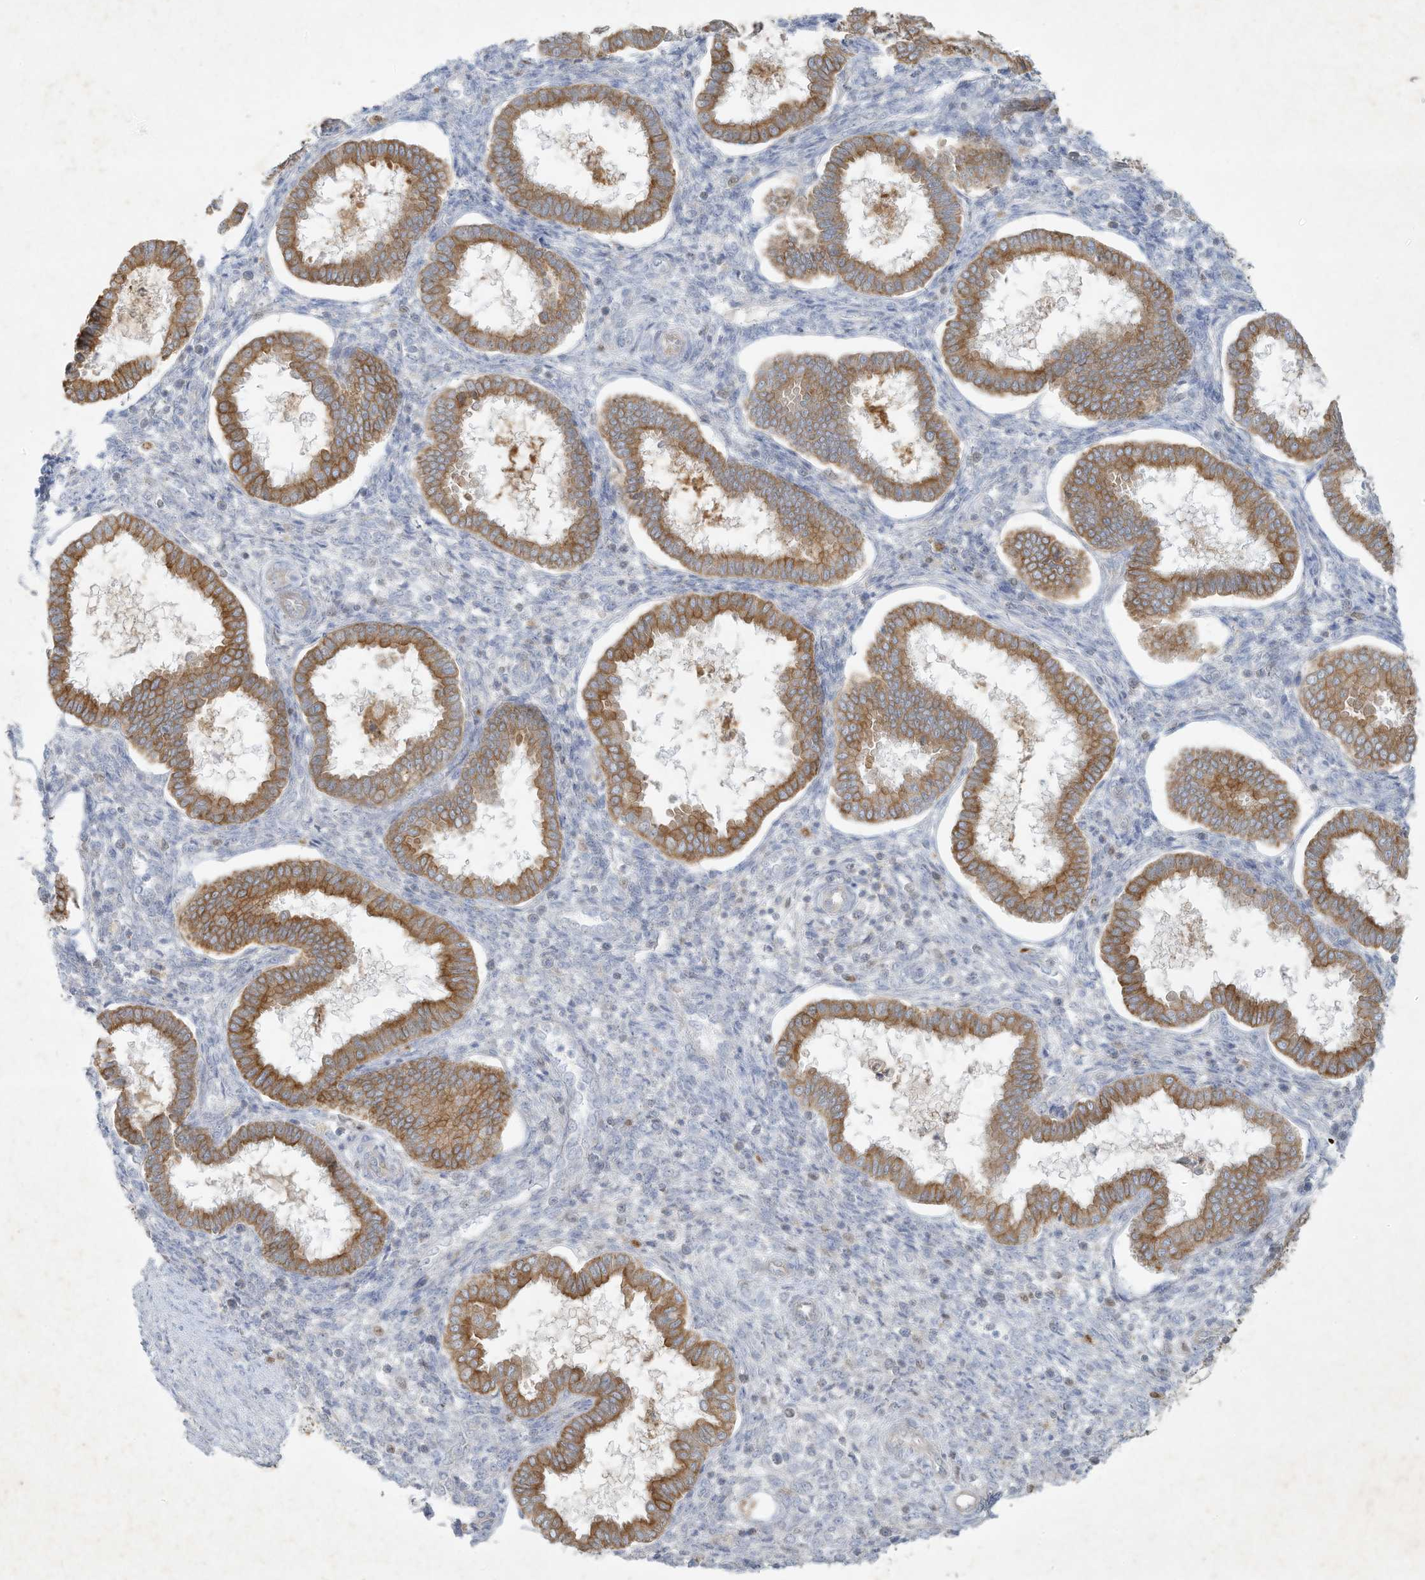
{"staining": {"intensity": "negative", "quantity": "none", "location": "none"}, "tissue": "endometrium", "cell_type": "Cells in endometrial stroma", "image_type": "normal", "snomed": [{"axis": "morphology", "description": "Normal tissue, NOS"}, {"axis": "topography", "description": "Endometrium"}], "caption": "An immunohistochemistry (IHC) photomicrograph of normal endometrium is shown. There is no staining in cells in endometrial stroma of endometrium. The staining is performed using DAB (3,3'-diaminobenzidine) brown chromogen with nuclei counter-stained in using hematoxylin.", "gene": "TUBE1", "patient": {"sex": "female", "age": 24}}